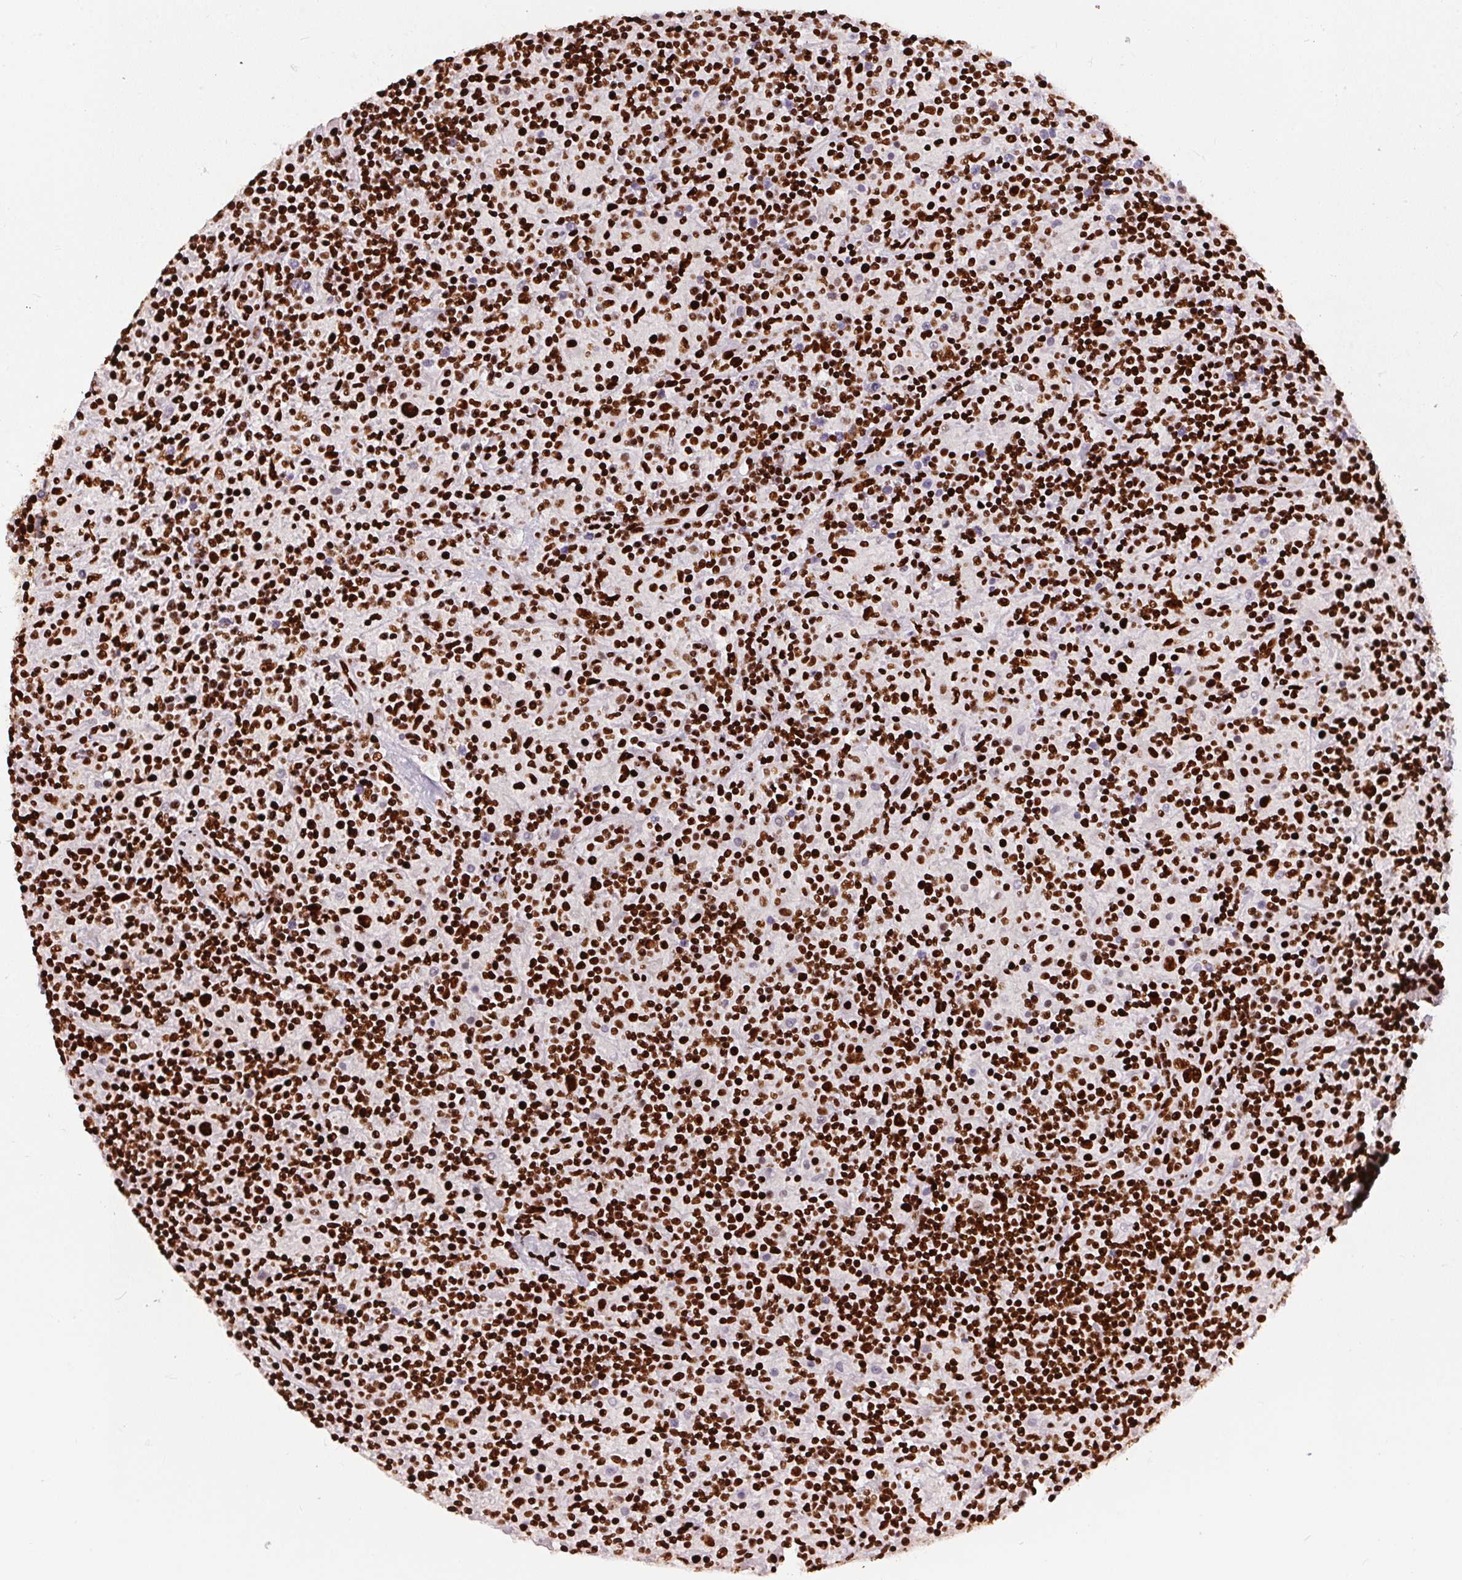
{"staining": {"intensity": "strong", "quantity": ">75%", "location": "nuclear"}, "tissue": "lymphoma", "cell_type": "Tumor cells", "image_type": "cancer", "snomed": [{"axis": "morphology", "description": "Hodgkin's disease, NOS"}, {"axis": "topography", "description": "Lymph node"}], "caption": "Protein expression analysis of Hodgkin's disease shows strong nuclear positivity in approximately >75% of tumor cells. (Brightfield microscopy of DAB IHC at high magnification).", "gene": "PAGE3", "patient": {"sex": "male", "age": 70}}